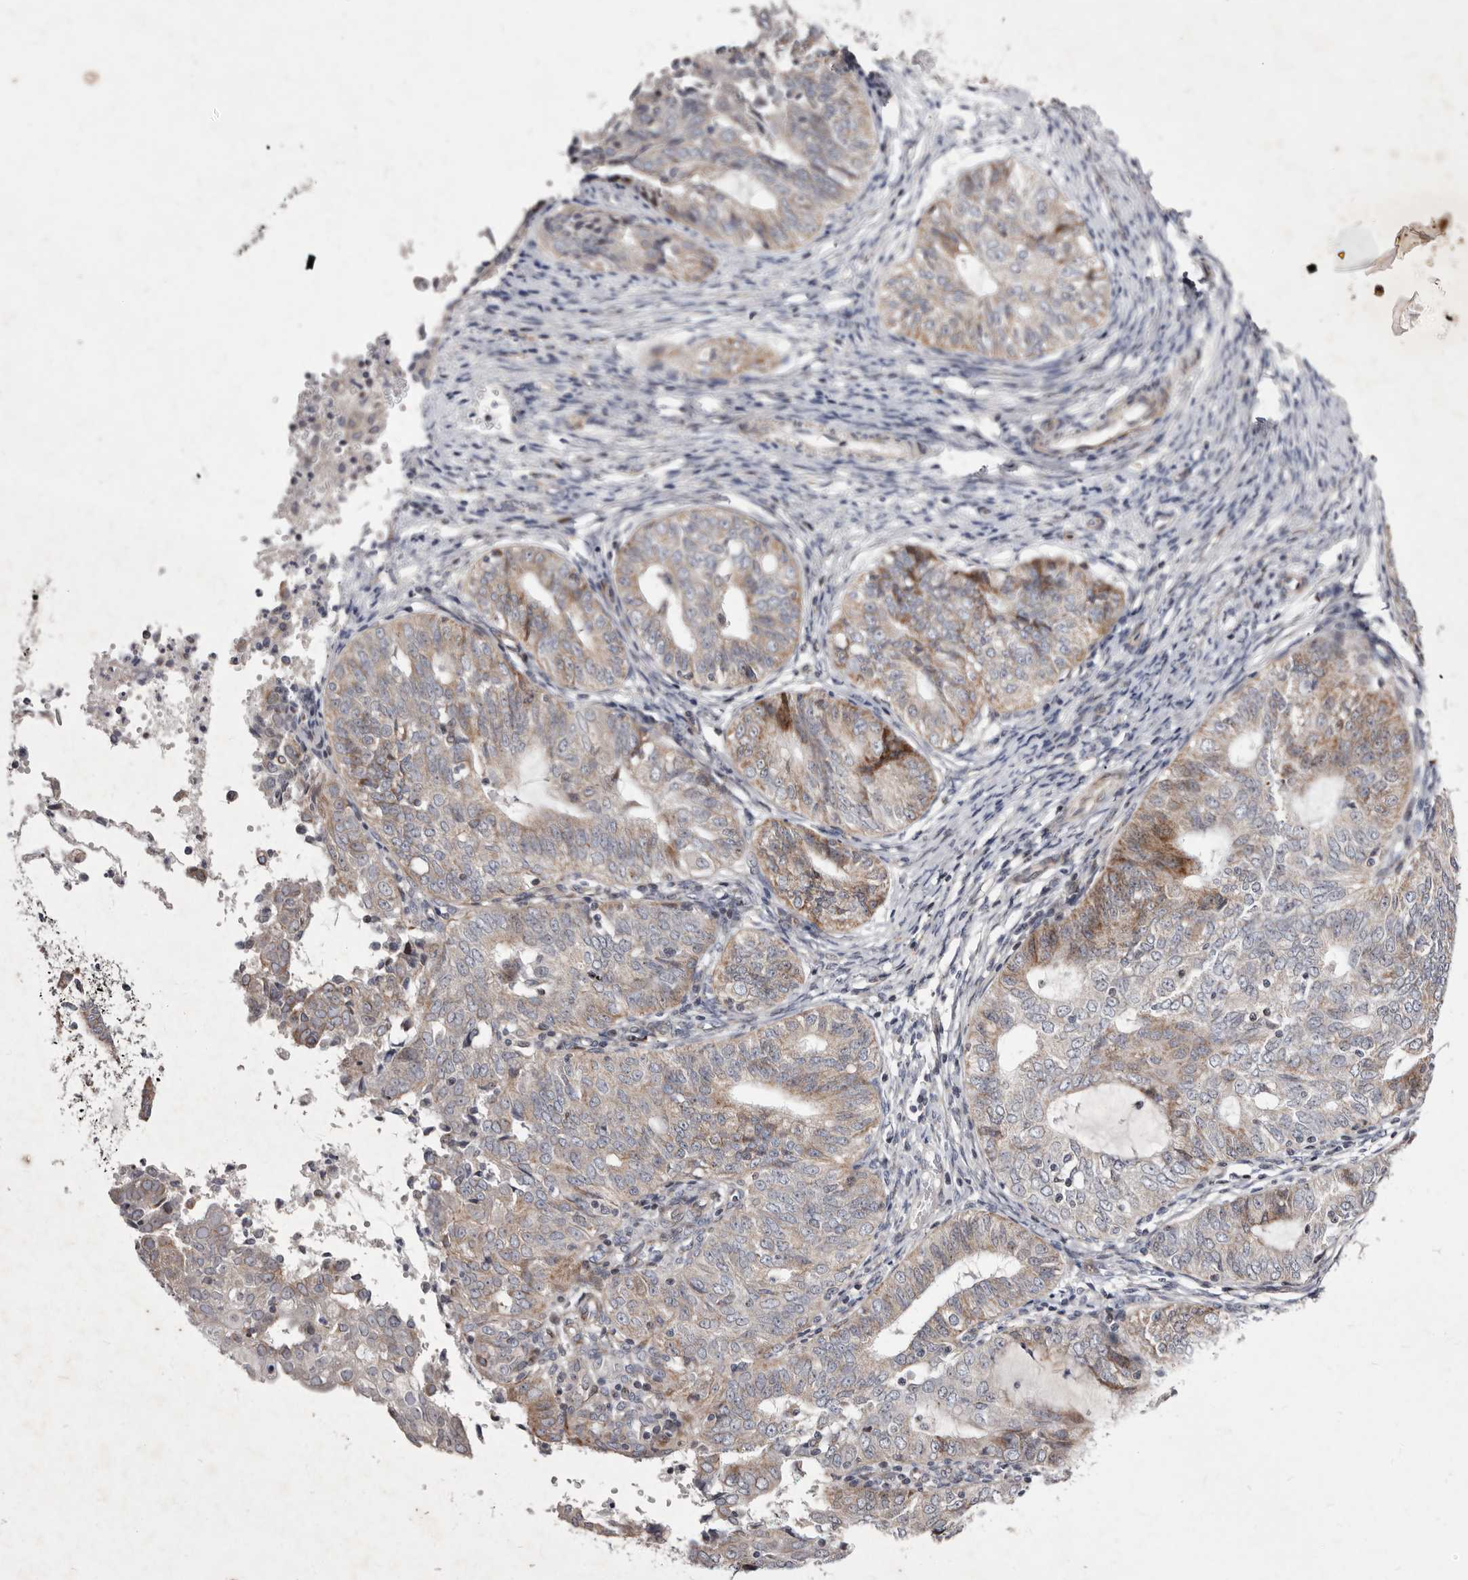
{"staining": {"intensity": "moderate", "quantity": ">75%", "location": "cytoplasmic/membranous"}, "tissue": "endometrial cancer", "cell_type": "Tumor cells", "image_type": "cancer", "snomed": [{"axis": "morphology", "description": "Adenocarcinoma, NOS"}, {"axis": "topography", "description": "Endometrium"}], "caption": "Endometrial cancer stained with DAB immunohistochemistry displays medium levels of moderate cytoplasmic/membranous expression in about >75% of tumor cells. The protein is stained brown, and the nuclei are stained in blue (DAB IHC with brightfield microscopy, high magnification).", "gene": "TIMM17B", "patient": {"sex": "female", "age": 32}}